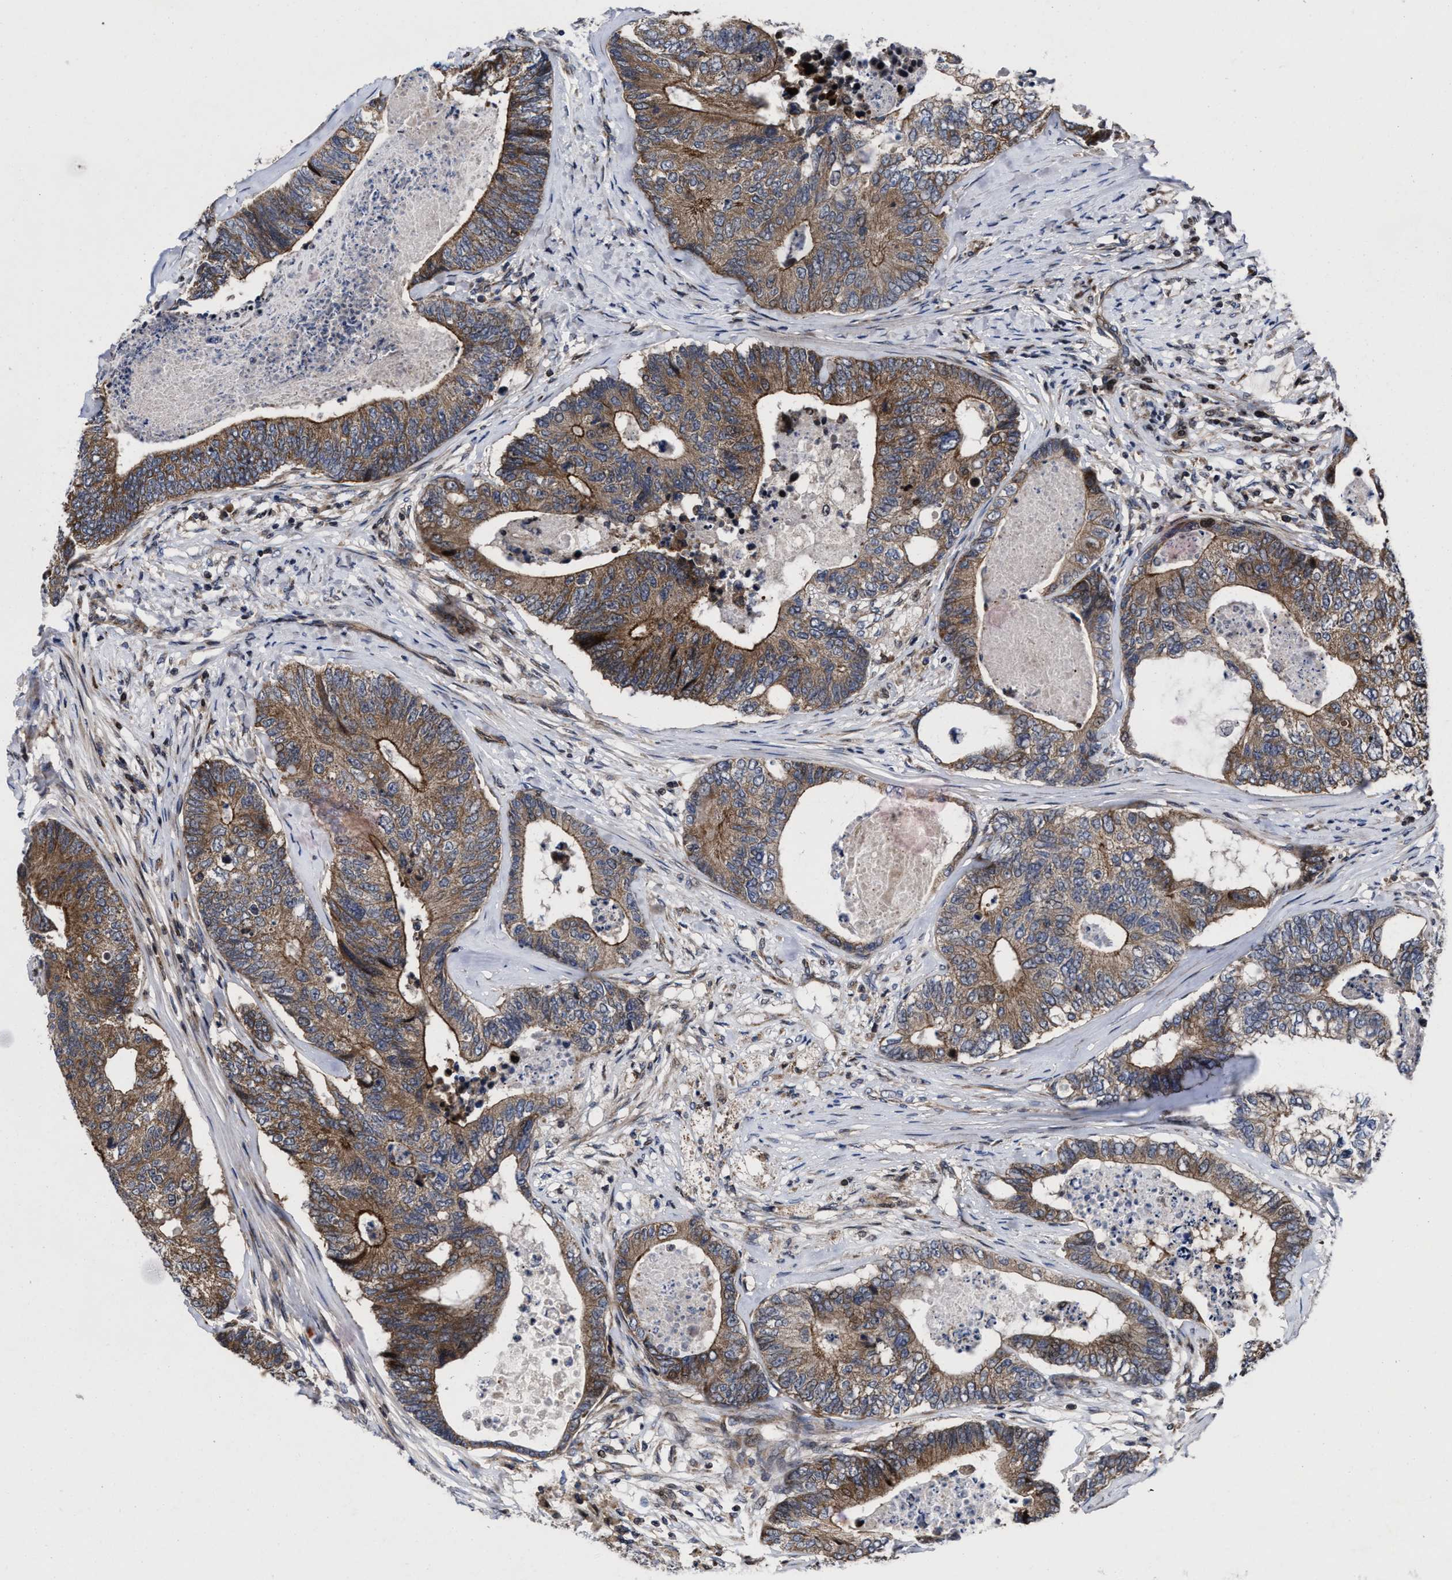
{"staining": {"intensity": "moderate", "quantity": ">75%", "location": "cytoplasmic/membranous"}, "tissue": "colorectal cancer", "cell_type": "Tumor cells", "image_type": "cancer", "snomed": [{"axis": "morphology", "description": "Adenocarcinoma, NOS"}, {"axis": "topography", "description": "Colon"}], "caption": "Immunohistochemistry (IHC) staining of colorectal adenocarcinoma, which reveals medium levels of moderate cytoplasmic/membranous staining in about >75% of tumor cells indicating moderate cytoplasmic/membranous protein expression. The staining was performed using DAB (brown) for protein detection and nuclei were counterstained in hematoxylin (blue).", "gene": "MRPL50", "patient": {"sex": "female", "age": 67}}